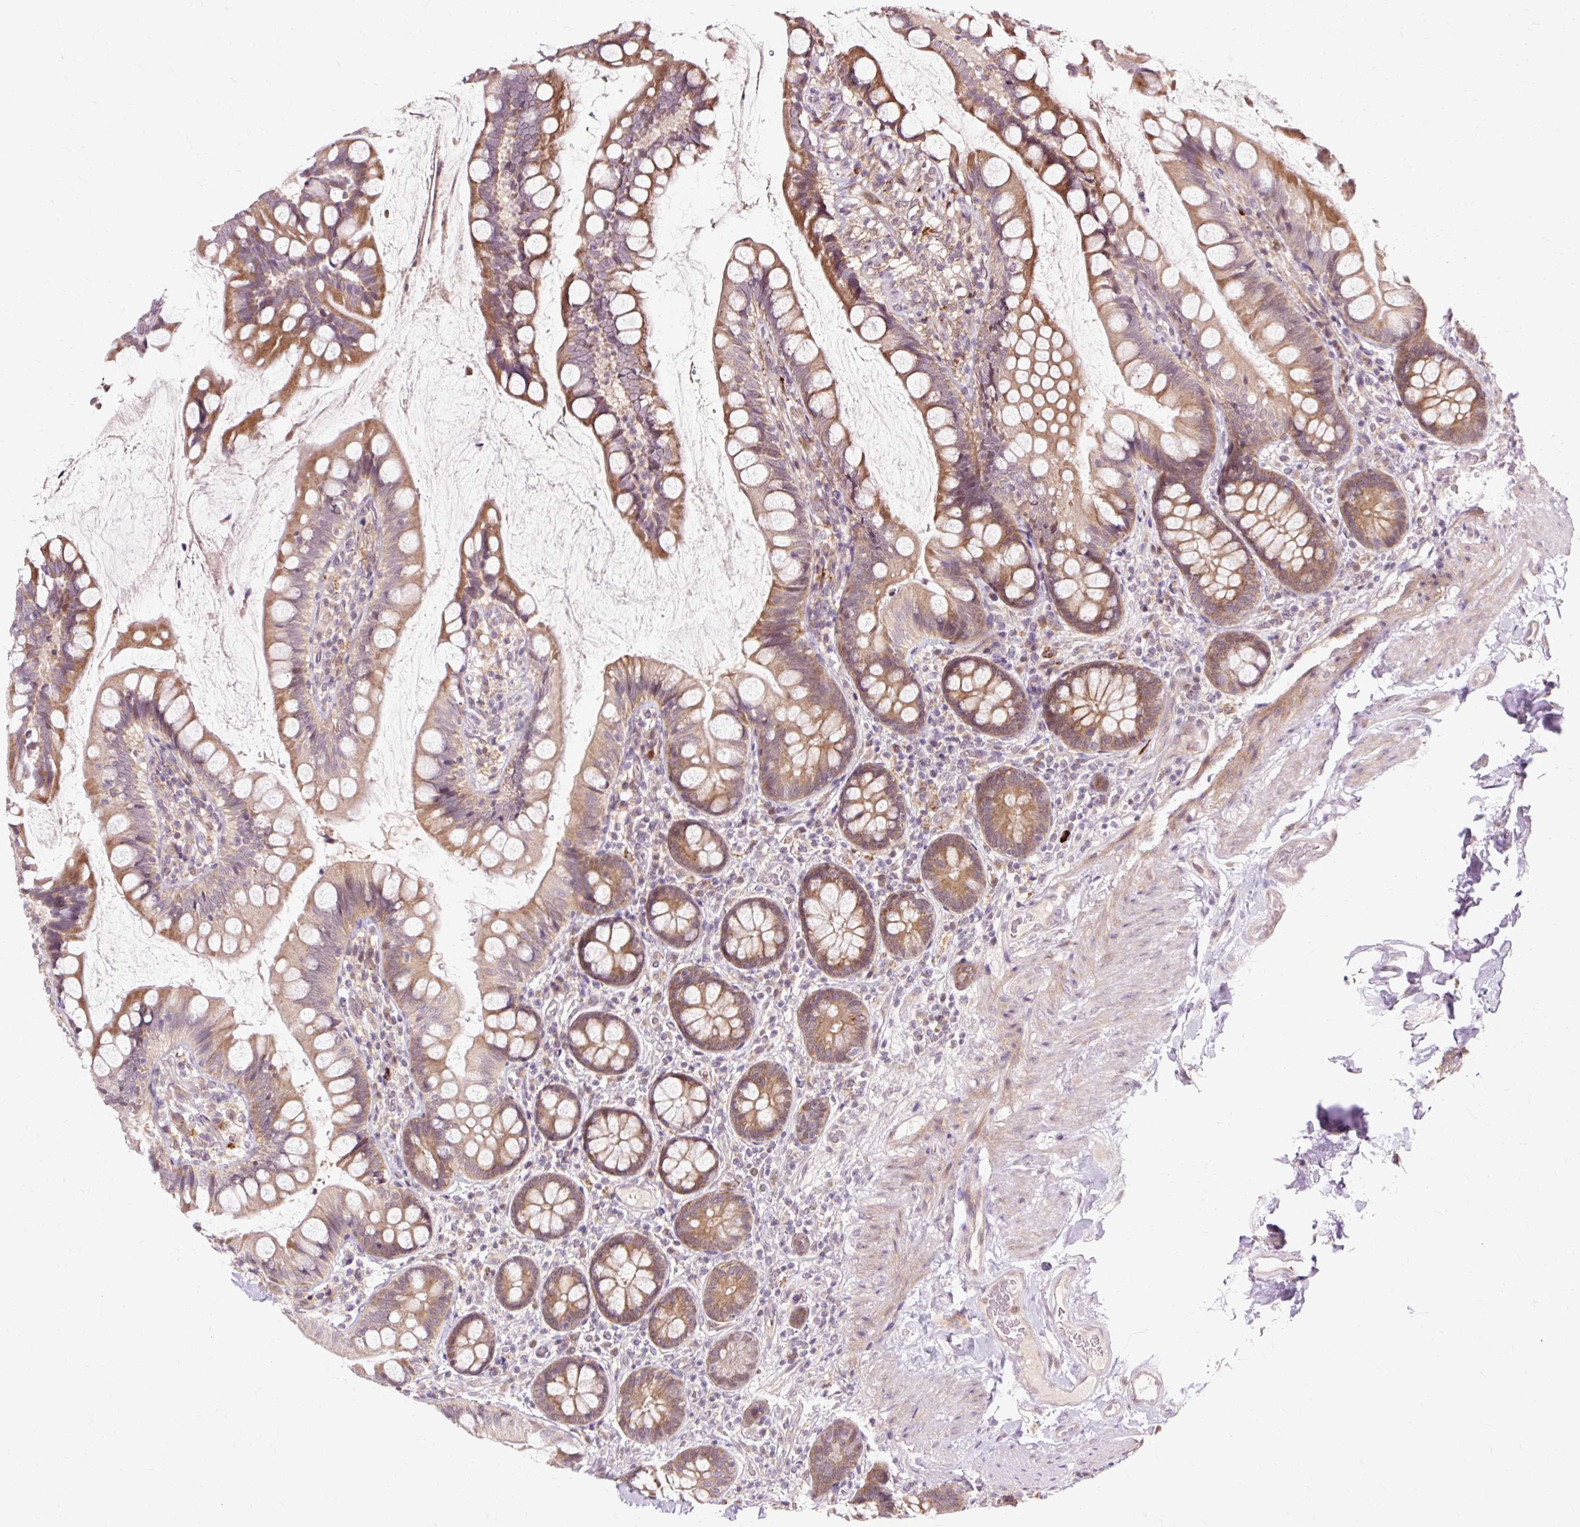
{"staining": {"intensity": "moderate", "quantity": ">75%", "location": "cytoplasmic/membranous"}, "tissue": "small intestine", "cell_type": "Glandular cells", "image_type": "normal", "snomed": [{"axis": "morphology", "description": "Normal tissue, NOS"}, {"axis": "topography", "description": "Small intestine"}], "caption": "IHC micrograph of unremarkable human small intestine stained for a protein (brown), which exhibits medium levels of moderate cytoplasmic/membranous expression in approximately >75% of glandular cells.", "gene": "GEMIN2", "patient": {"sex": "male", "age": 70}}